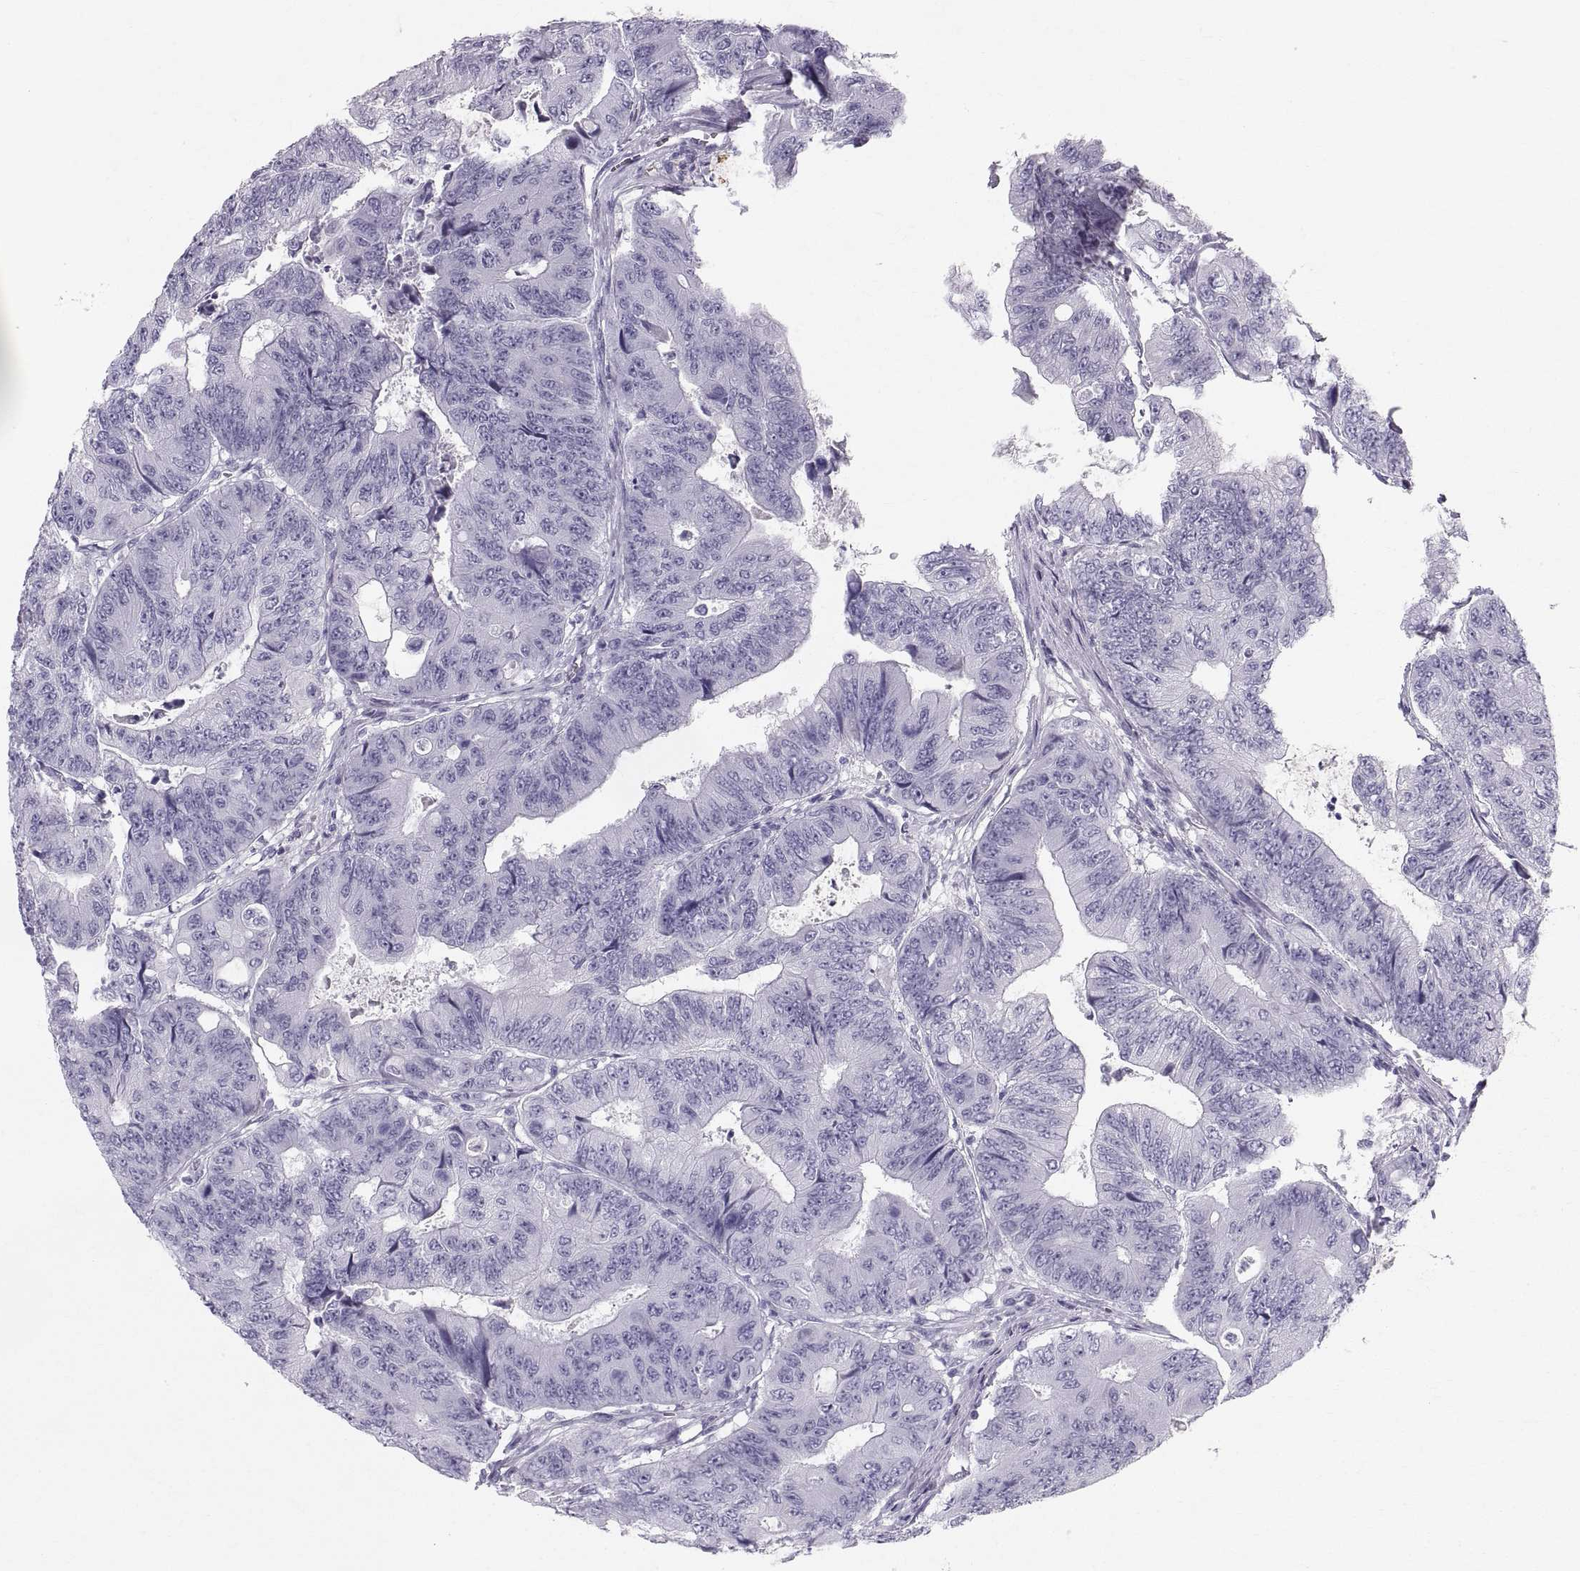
{"staining": {"intensity": "negative", "quantity": "none", "location": "none"}, "tissue": "colorectal cancer", "cell_type": "Tumor cells", "image_type": "cancer", "snomed": [{"axis": "morphology", "description": "Adenocarcinoma, NOS"}, {"axis": "topography", "description": "Colon"}], "caption": "Tumor cells are negative for brown protein staining in adenocarcinoma (colorectal).", "gene": "SLC22A6", "patient": {"sex": "female", "age": 48}}